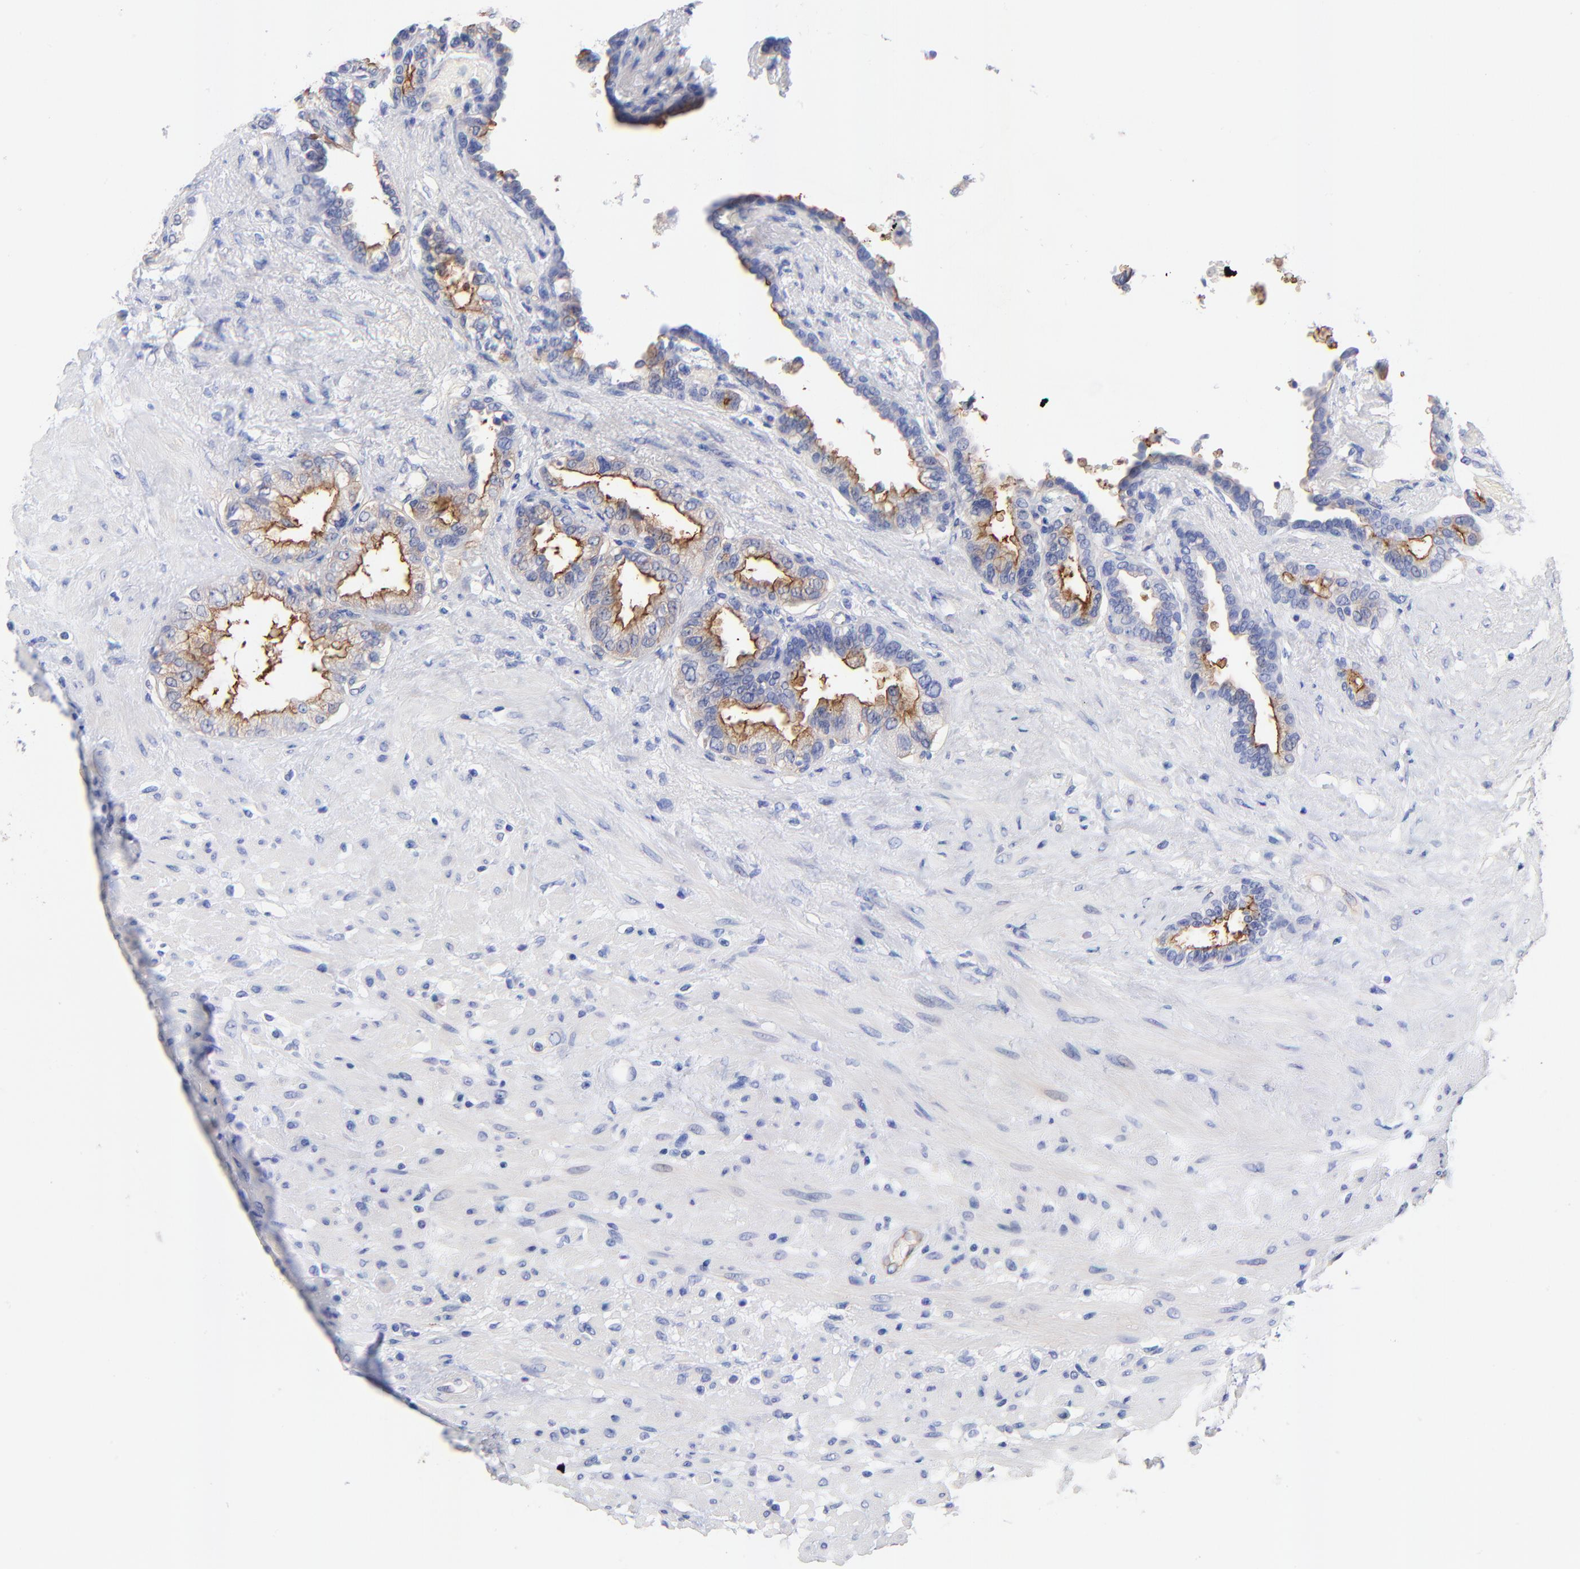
{"staining": {"intensity": "moderate", "quantity": ">75%", "location": "cytoplasmic/membranous"}, "tissue": "seminal vesicle", "cell_type": "Glandular cells", "image_type": "normal", "snomed": [{"axis": "morphology", "description": "Normal tissue, NOS"}, {"axis": "topography", "description": "Seminal veicle"}], "caption": "An image of seminal vesicle stained for a protein reveals moderate cytoplasmic/membranous brown staining in glandular cells. (DAB = brown stain, brightfield microscopy at high magnification).", "gene": "SLC44A2", "patient": {"sex": "male", "age": 61}}